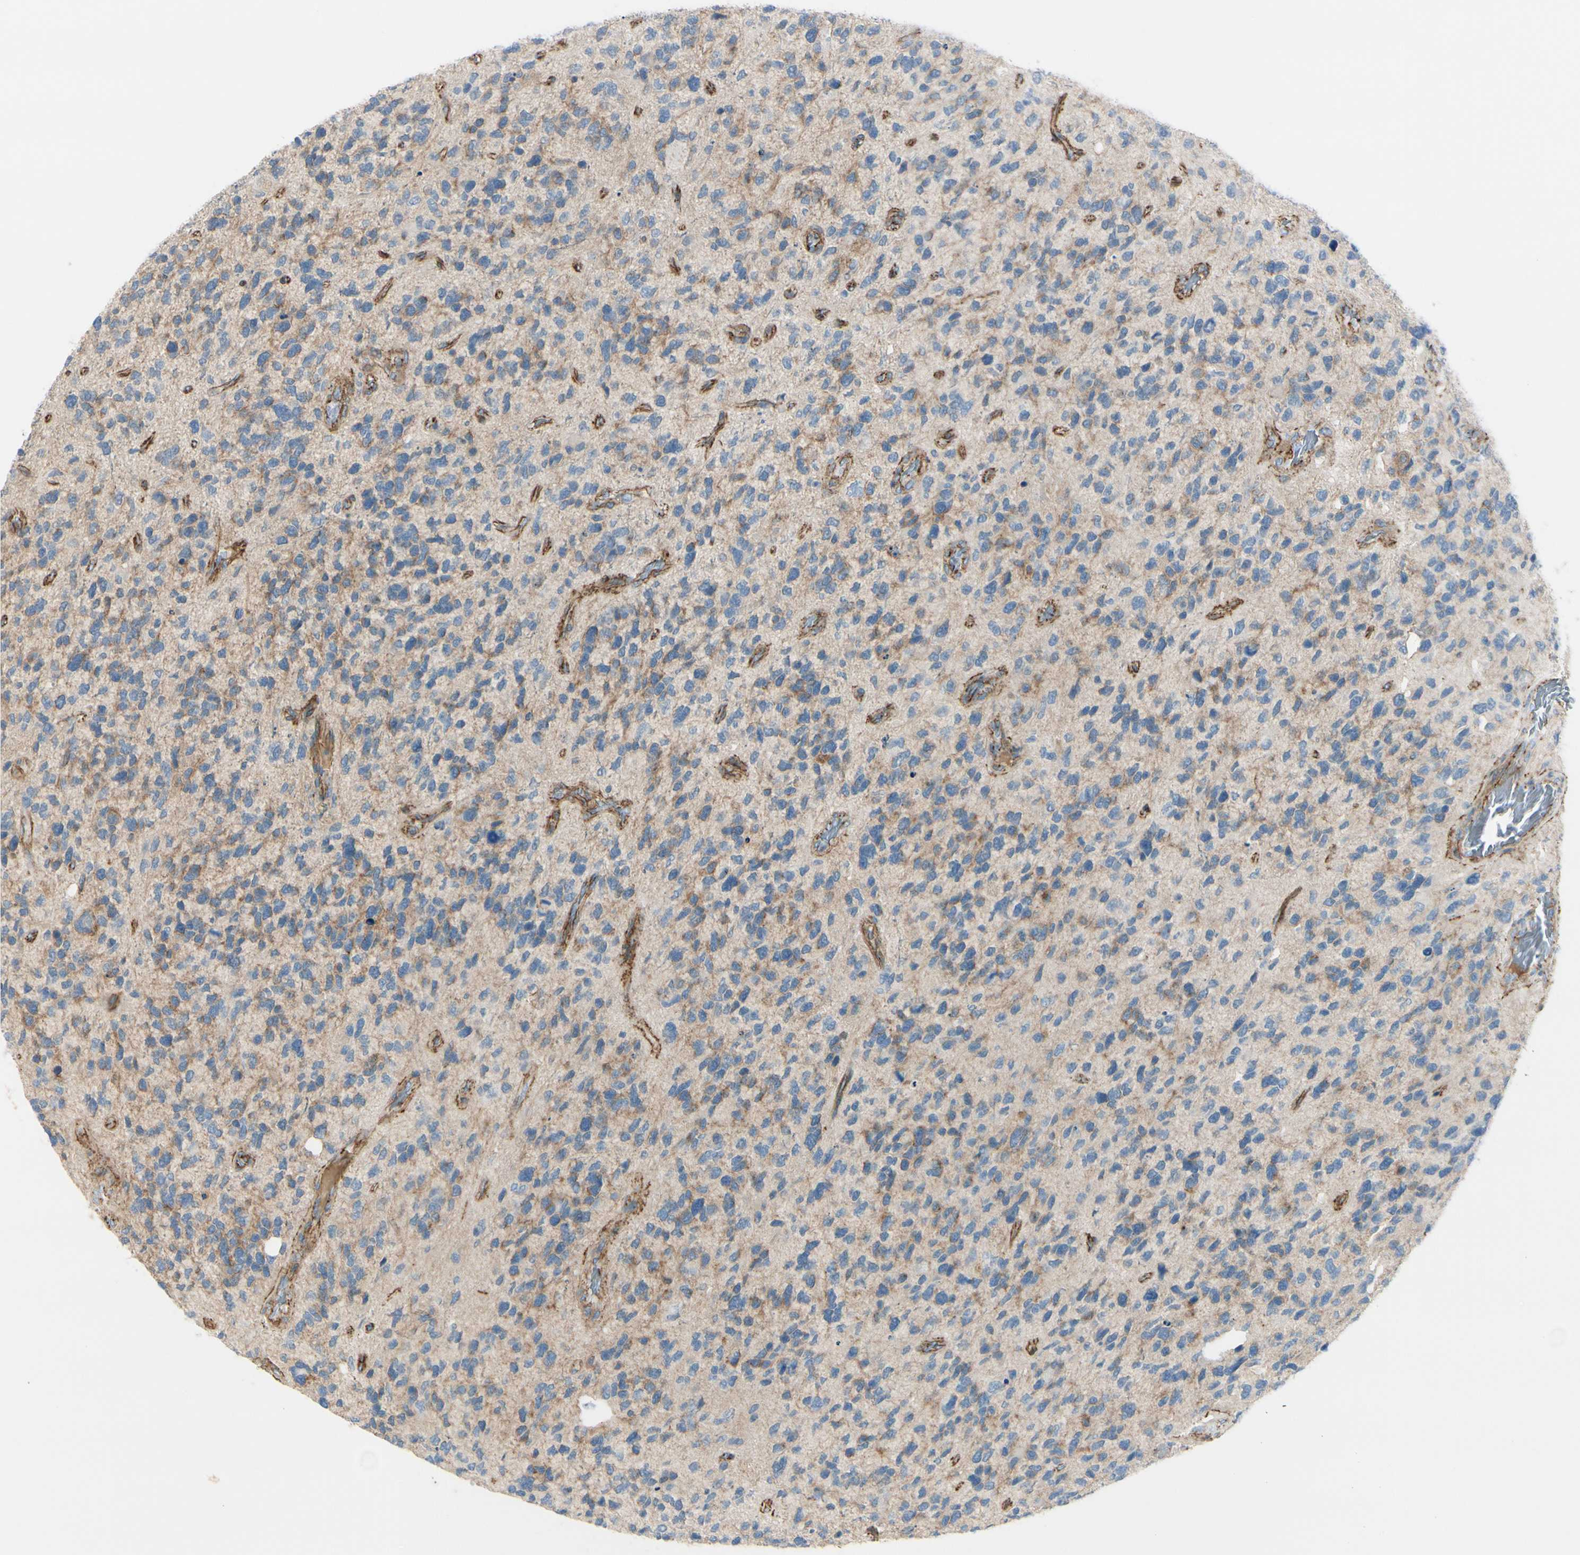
{"staining": {"intensity": "weak", "quantity": ">75%", "location": "none"}, "tissue": "glioma", "cell_type": "Tumor cells", "image_type": "cancer", "snomed": [{"axis": "morphology", "description": "Glioma, malignant, High grade"}, {"axis": "topography", "description": "Brain"}], "caption": "Tumor cells display low levels of weak None expression in about >75% of cells in glioma. (DAB (3,3'-diaminobenzidine) IHC, brown staining for protein, blue staining for nuclei).", "gene": "TJP1", "patient": {"sex": "female", "age": 58}}